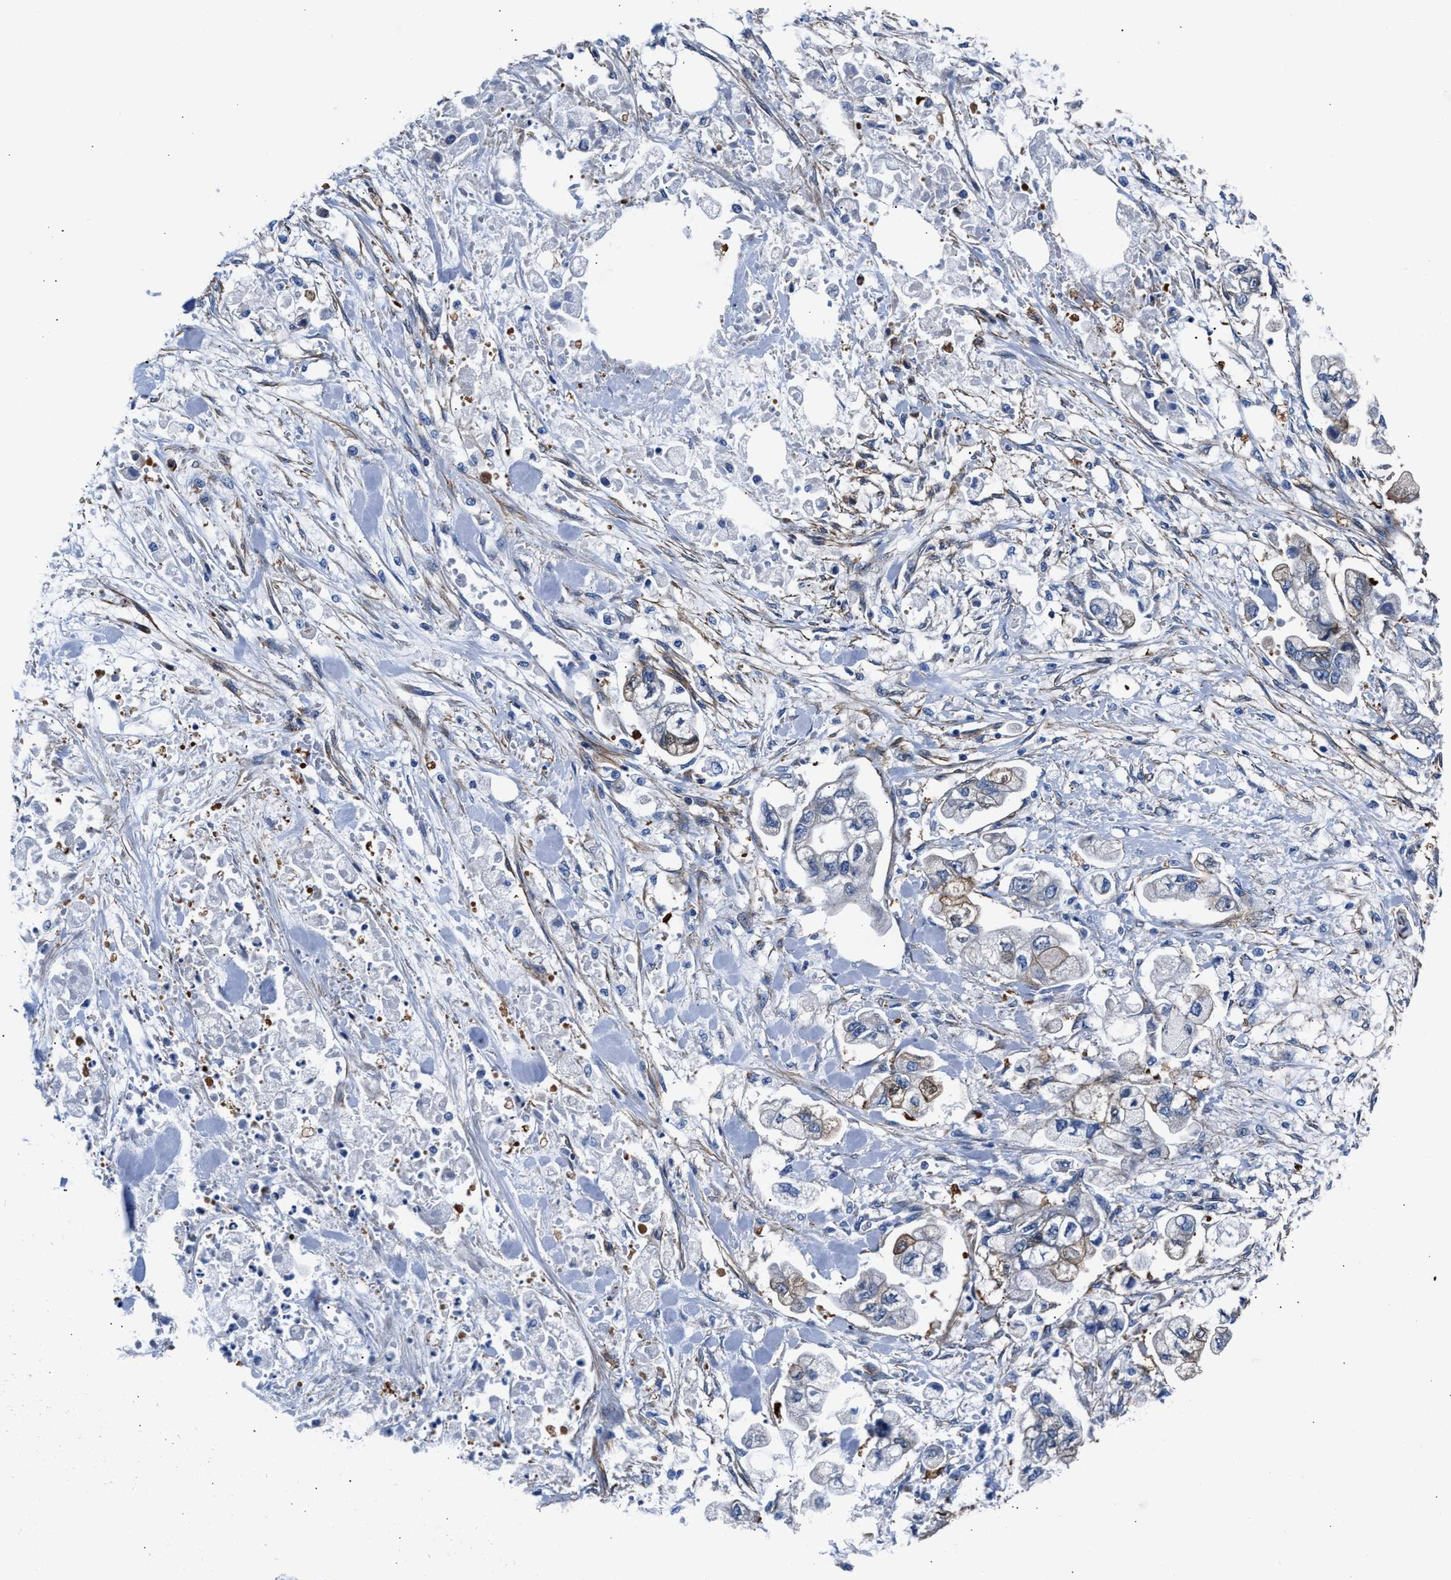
{"staining": {"intensity": "weak", "quantity": "25%-75%", "location": "cytoplasmic/membranous"}, "tissue": "stomach cancer", "cell_type": "Tumor cells", "image_type": "cancer", "snomed": [{"axis": "morphology", "description": "Normal tissue, NOS"}, {"axis": "morphology", "description": "Adenocarcinoma, NOS"}, {"axis": "topography", "description": "Stomach"}], "caption": "Immunohistochemical staining of stomach cancer (adenocarcinoma) shows weak cytoplasmic/membranous protein positivity in approximately 25%-75% of tumor cells.", "gene": "PARG", "patient": {"sex": "male", "age": 62}}